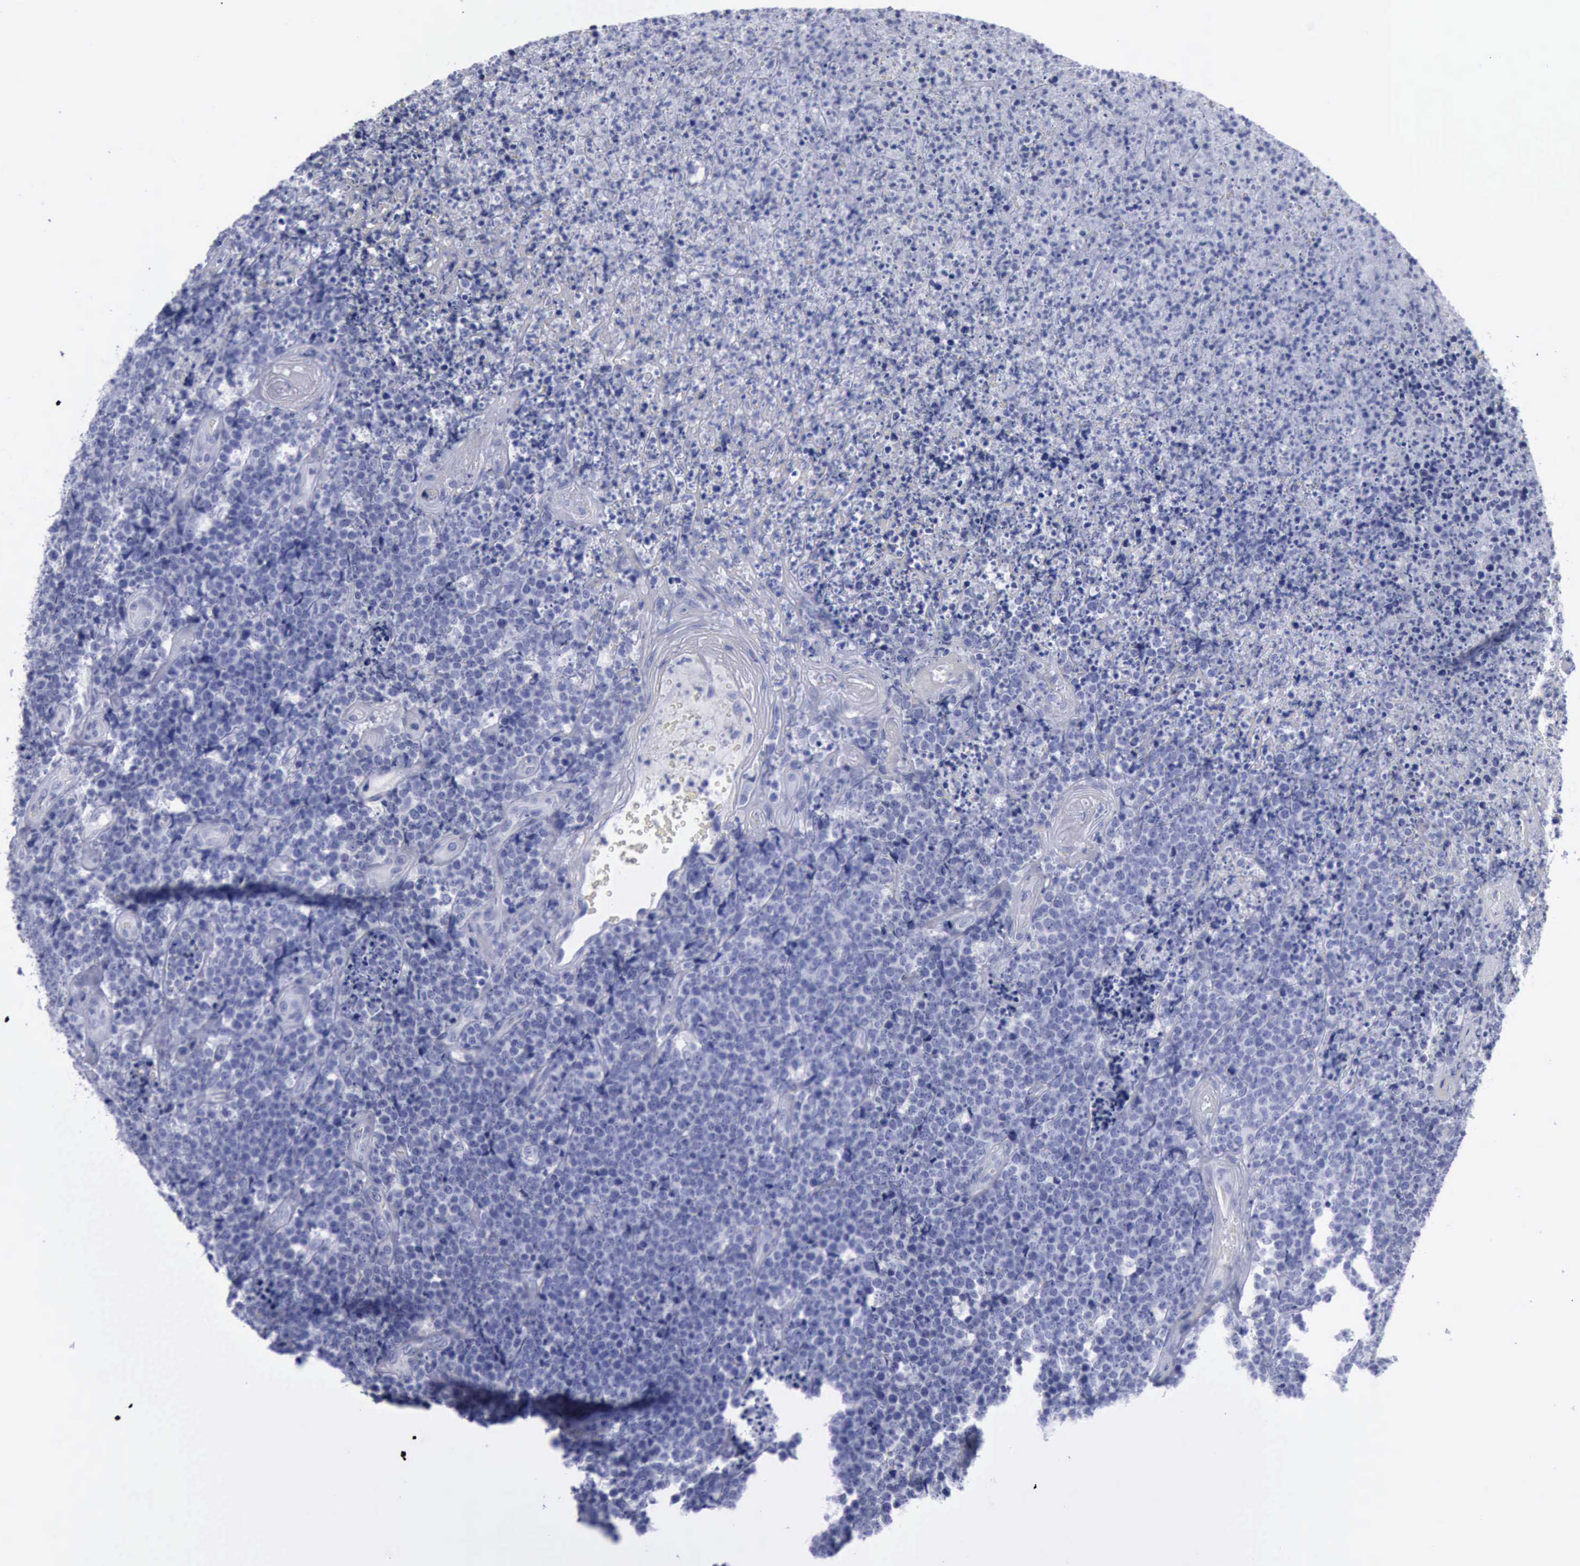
{"staining": {"intensity": "negative", "quantity": "none", "location": "none"}, "tissue": "lymphoma", "cell_type": "Tumor cells", "image_type": "cancer", "snomed": [{"axis": "morphology", "description": "Malignant lymphoma, non-Hodgkin's type, High grade"}, {"axis": "topography", "description": "Small intestine"}, {"axis": "topography", "description": "Colon"}], "caption": "Tumor cells show no significant protein expression in lymphoma.", "gene": "KRT13", "patient": {"sex": "male", "age": 8}}